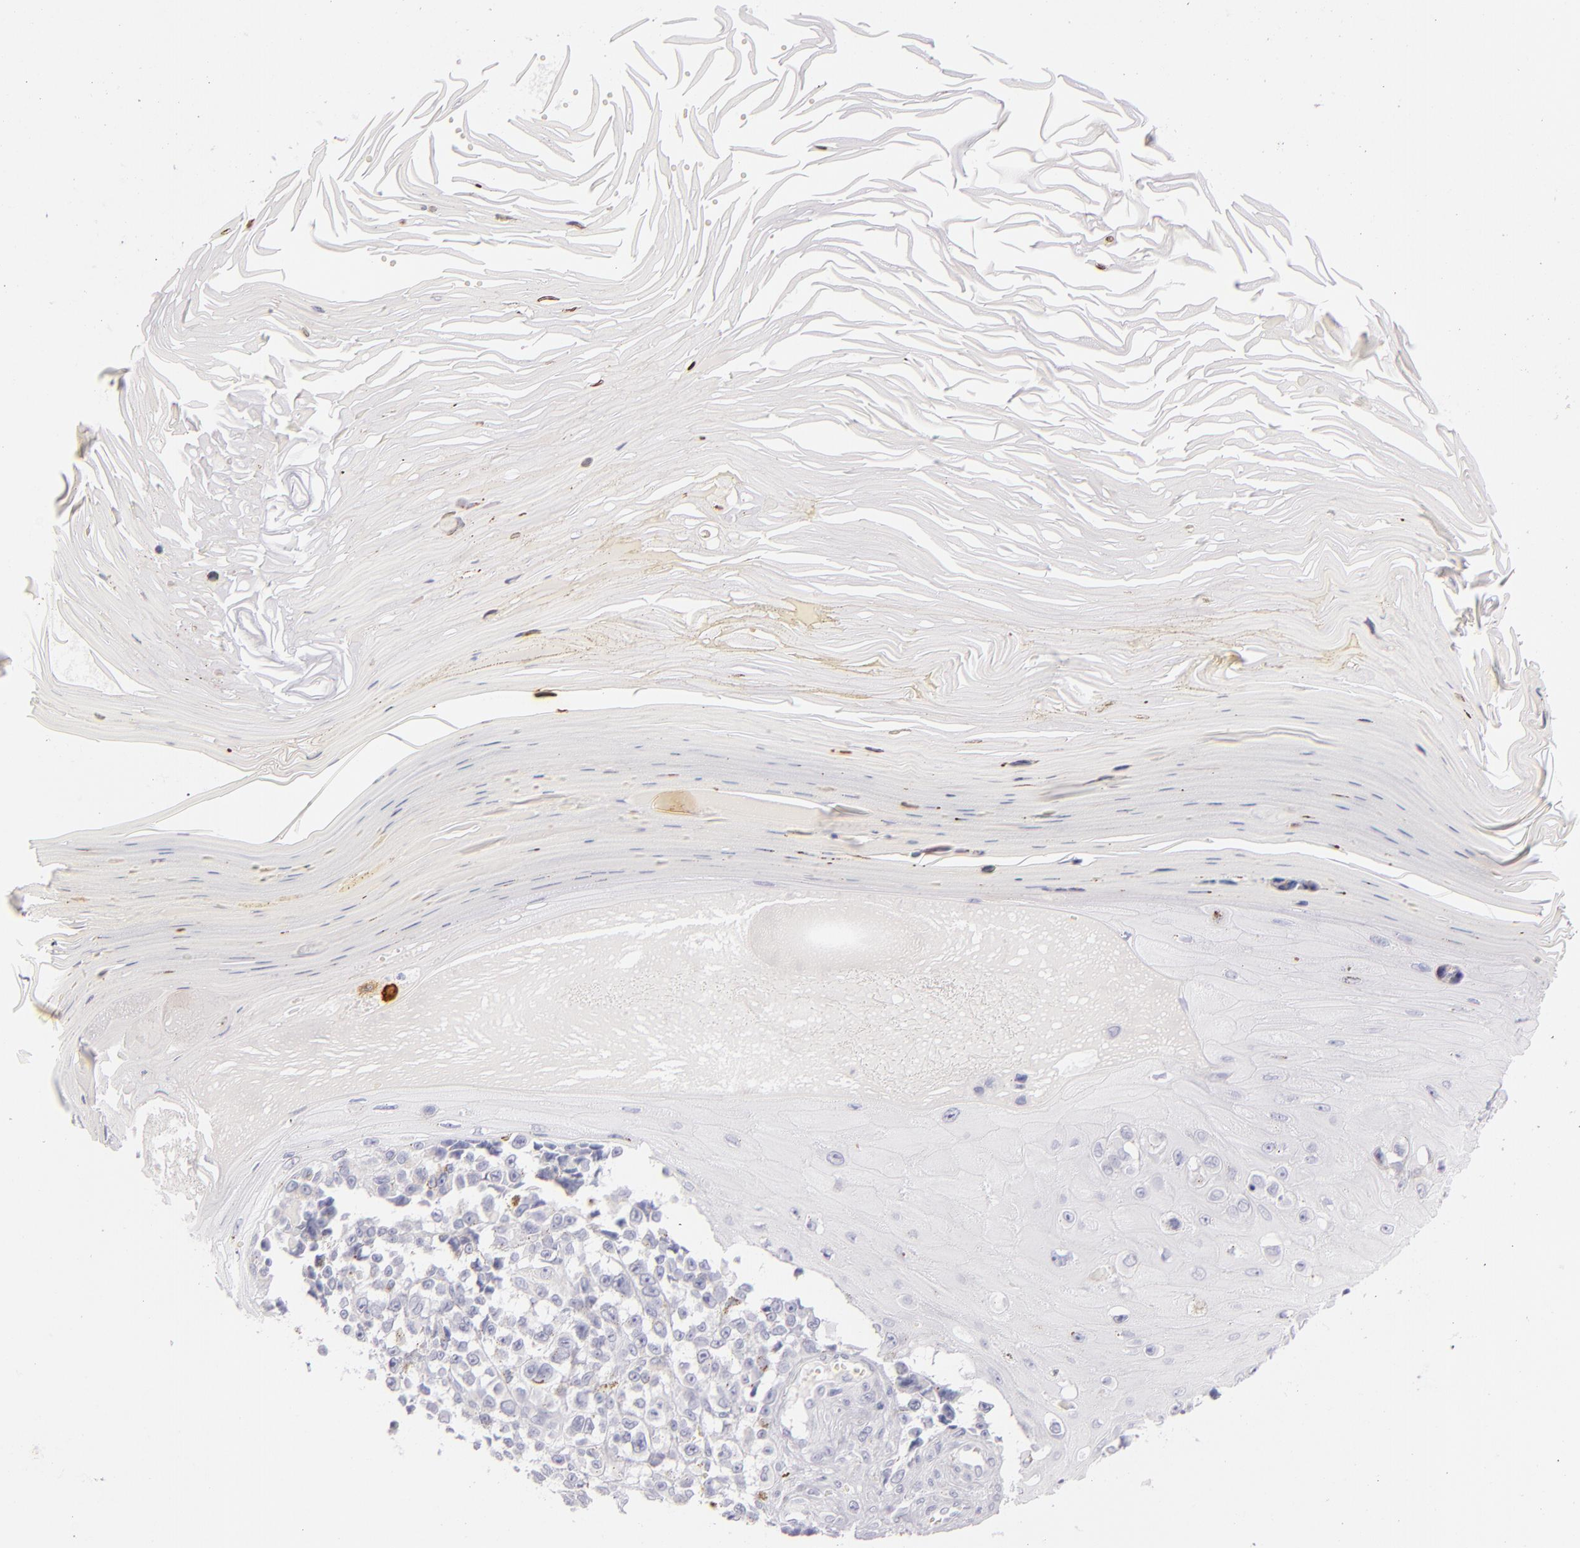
{"staining": {"intensity": "negative", "quantity": "none", "location": "none"}, "tissue": "melanoma", "cell_type": "Tumor cells", "image_type": "cancer", "snomed": [{"axis": "morphology", "description": "Malignant melanoma, NOS"}, {"axis": "topography", "description": "Skin"}], "caption": "High power microscopy image of an immunohistochemistry histopathology image of melanoma, revealing no significant expression in tumor cells.", "gene": "CD207", "patient": {"sex": "female", "age": 73}}